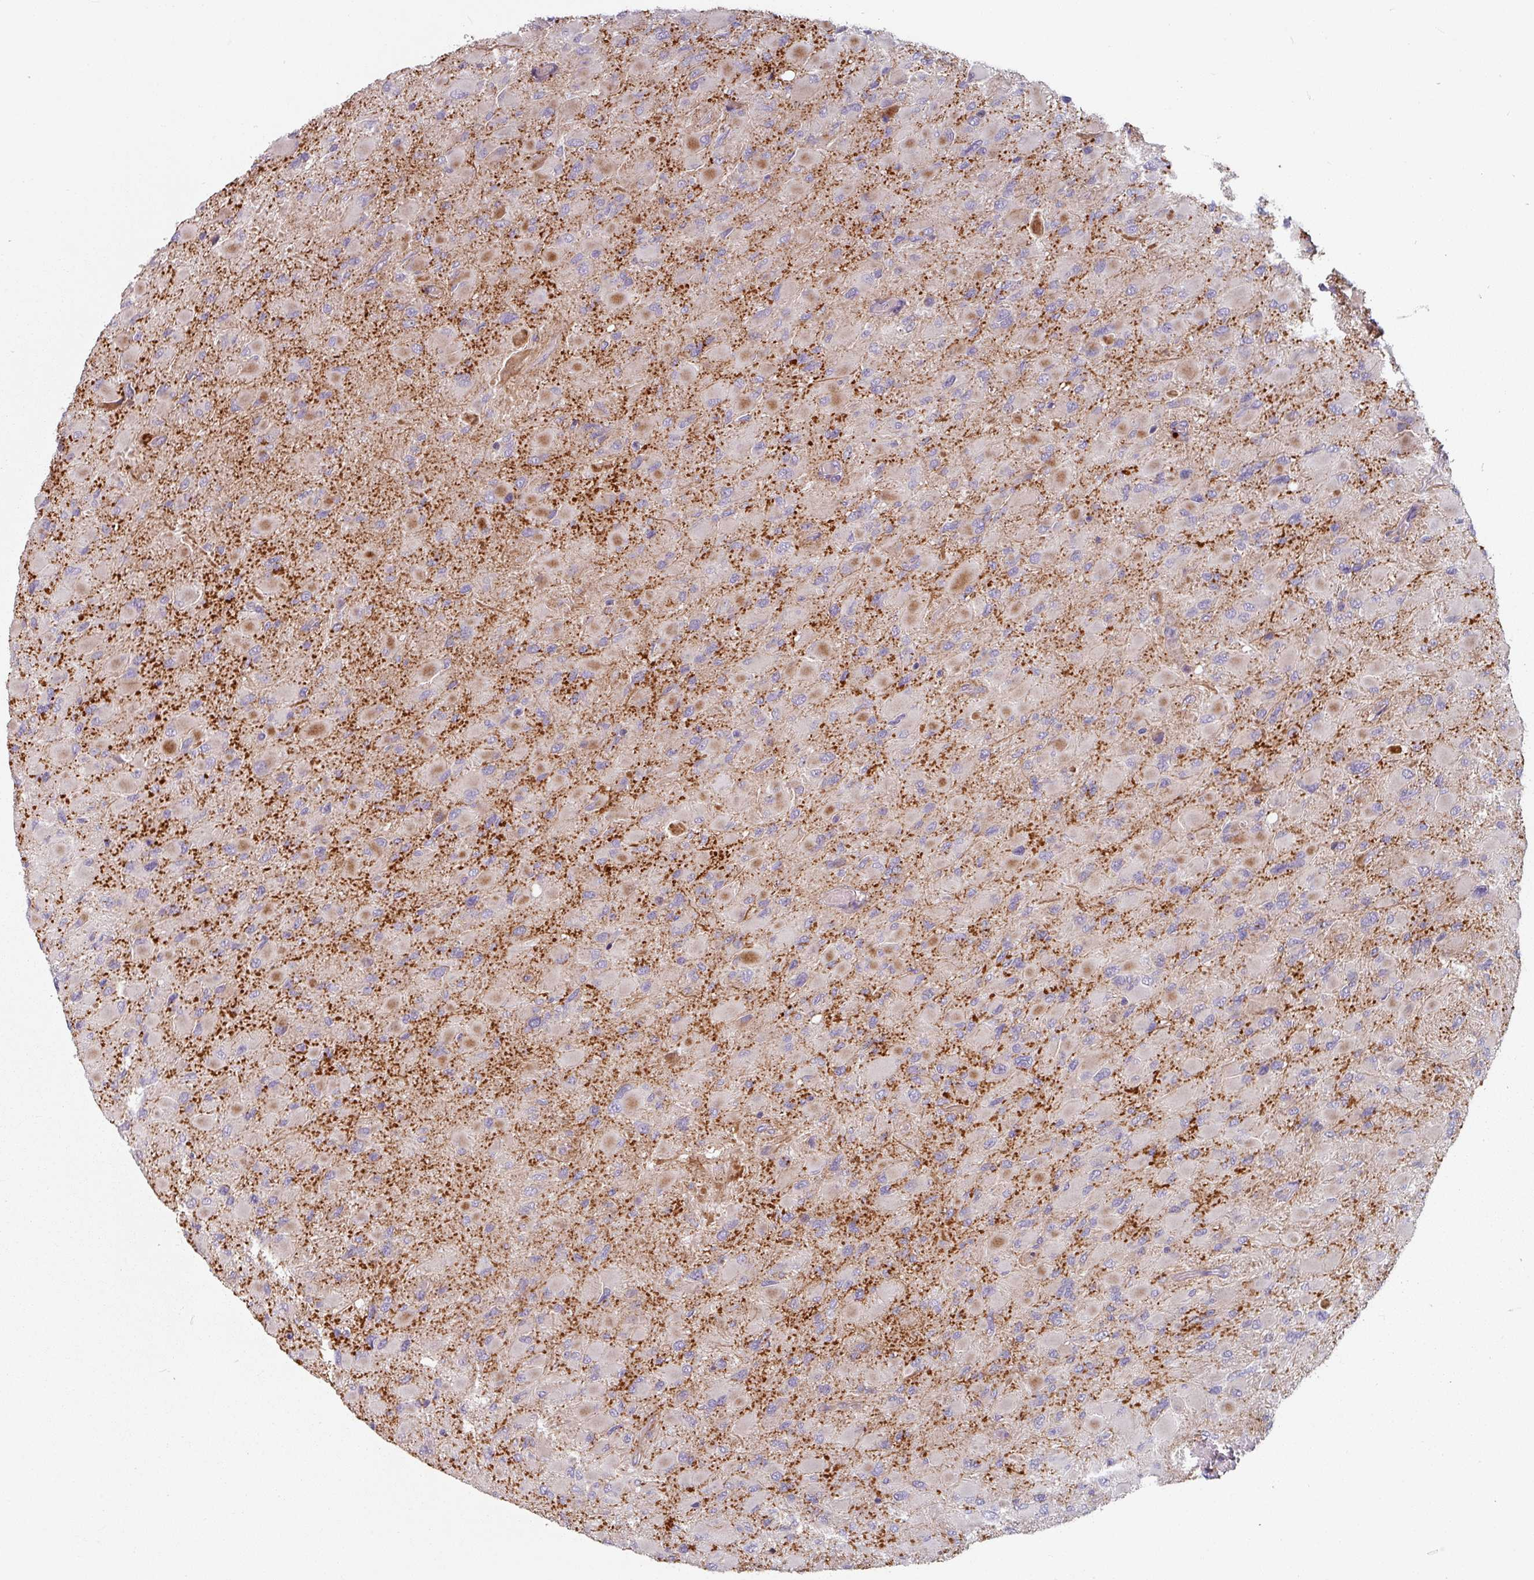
{"staining": {"intensity": "moderate", "quantity": "<25%", "location": "cytoplasmic/membranous"}, "tissue": "glioma", "cell_type": "Tumor cells", "image_type": "cancer", "snomed": [{"axis": "morphology", "description": "Glioma, malignant, High grade"}, {"axis": "topography", "description": "Cerebral cortex"}], "caption": "This is a histology image of IHC staining of glioma, which shows moderate expression in the cytoplasmic/membranous of tumor cells.", "gene": "CYB5RL", "patient": {"sex": "female", "age": 36}}